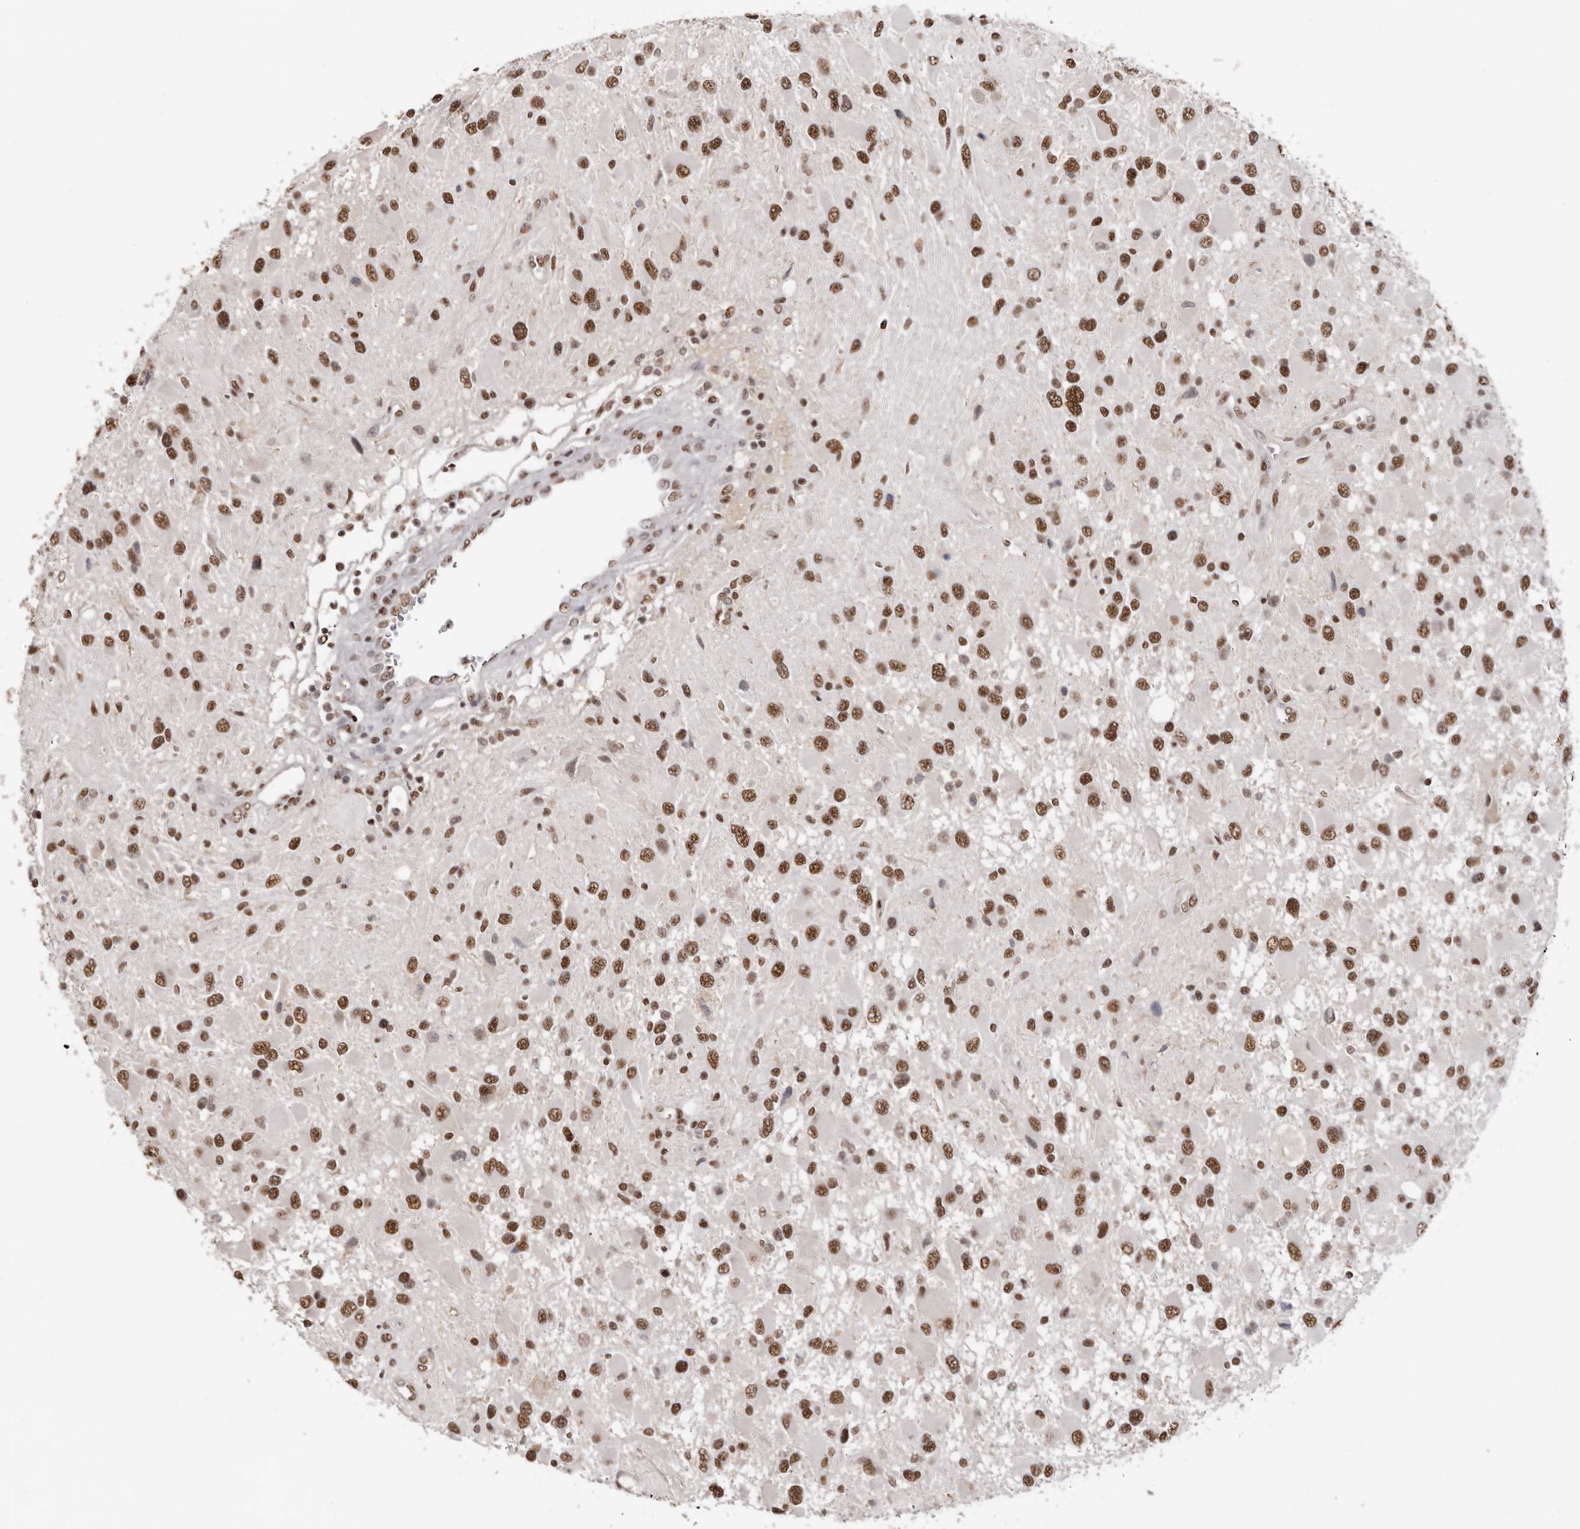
{"staining": {"intensity": "moderate", "quantity": ">75%", "location": "nuclear"}, "tissue": "glioma", "cell_type": "Tumor cells", "image_type": "cancer", "snomed": [{"axis": "morphology", "description": "Glioma, malignant, High grade"}, {"axis": "topography", "description": "Brain"}], "caption": "A micrograph of malignant glioma (high-grade) stained for a protein demonstrates moderate nuclear brown staining in tumor cells. (DAB IHC with brightfield microscopy, high magnification).", "gene": "SCAF4", "patient": {"sex": "male", "age": 53}}